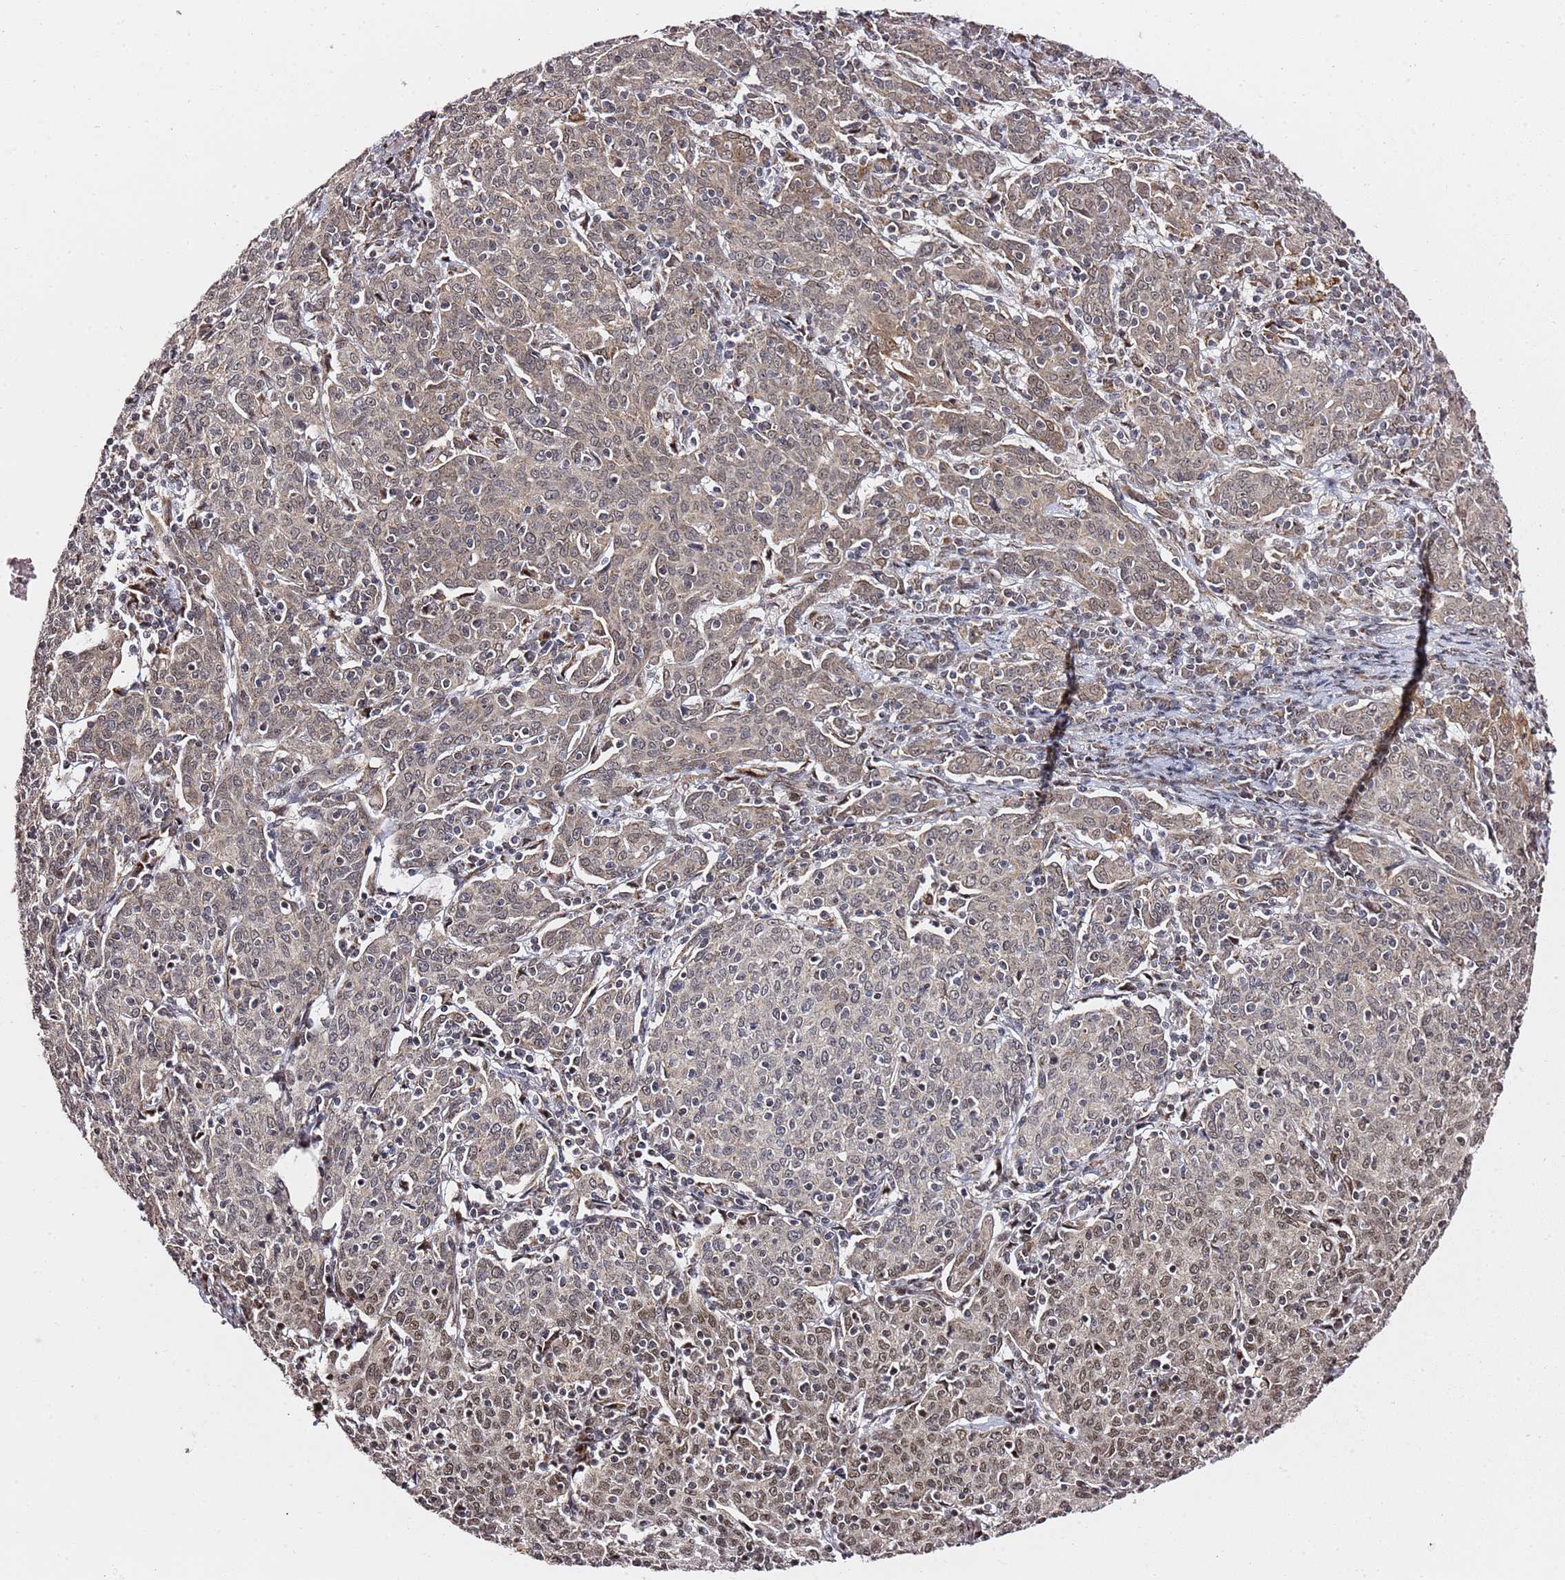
{"staining": {"intensity": "weak", "quantity": "25%-75%", "location": "cytoplasmic/membranous,nuclear"}, "tissue": "cervical cancer", "cell_type": "Tumor cells", "image_type": "cancer", "snomed": [{"axis": "morphology", "description": "Squamous cell carcinoma, NOS"}, {"axis": "topography", "description": "Cervix"}], "caption": "Cervical cancer stained with immunohistochemistry (IHC) displays weak cytoplasmic/membranous and nuclear expression in about 25%-75% of tumor cells. (brown staining indicates protein expression, while blue staining denotes nuclei).", "gene": "TP53AIP1", "patient": {"sex": "female", "age": 67}}